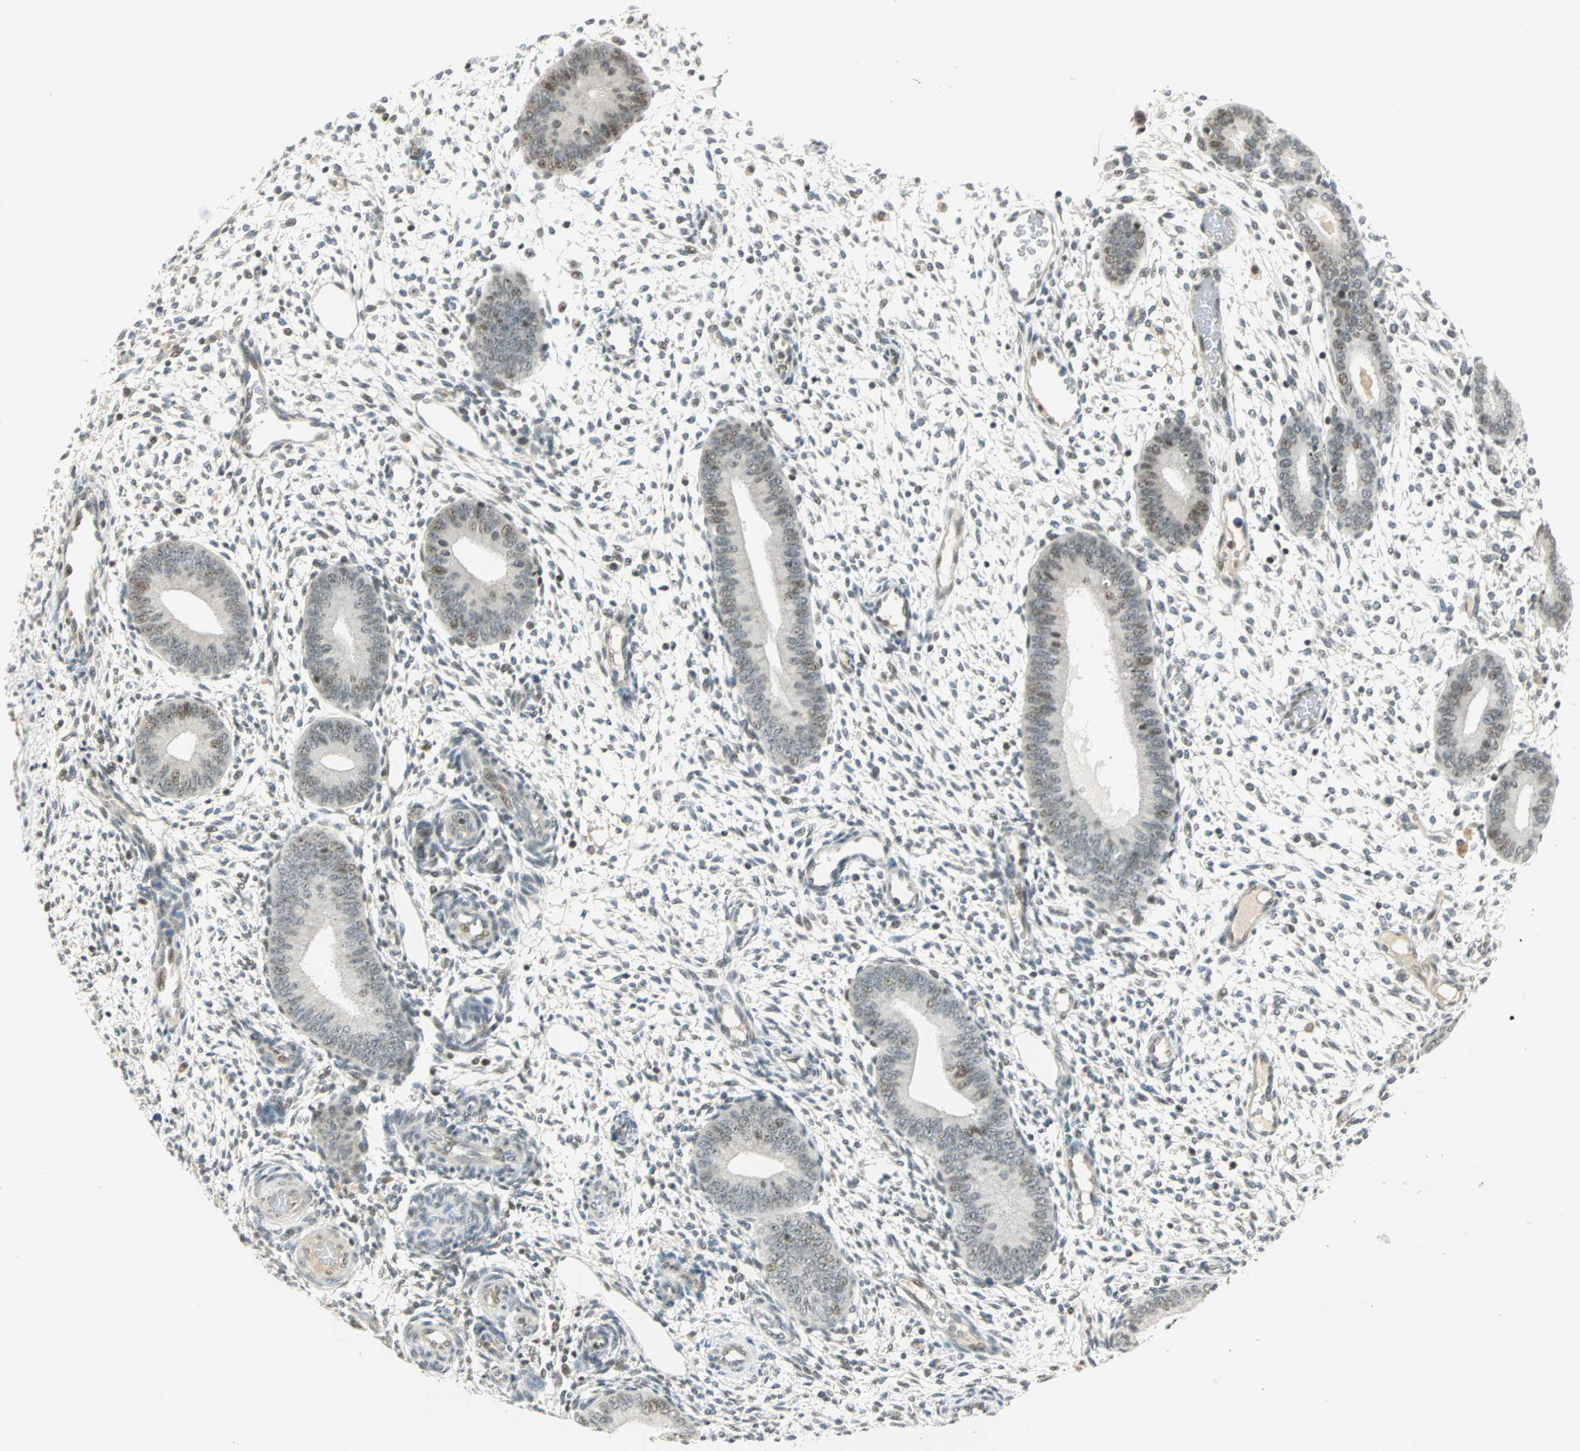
{"staining": {"intensity": "weak", "quantity": "<25%", "location": "nuclear"}, "tissue": "endometrium", "cell_type": "Cells in endometrial stroma", "image_type": "normal", "snomed": [{"axis": "morphology", "description": "Normal tissue, NOS"}, {"axis": "topography", "description": "Endometrium"}], "caption": "Endometrium stained for a protein using immunohistochemistry reveals no expression cells in endometrial stroma.", "gene": "SMAD3", "patient": {"sex": "female", "age": 42}}